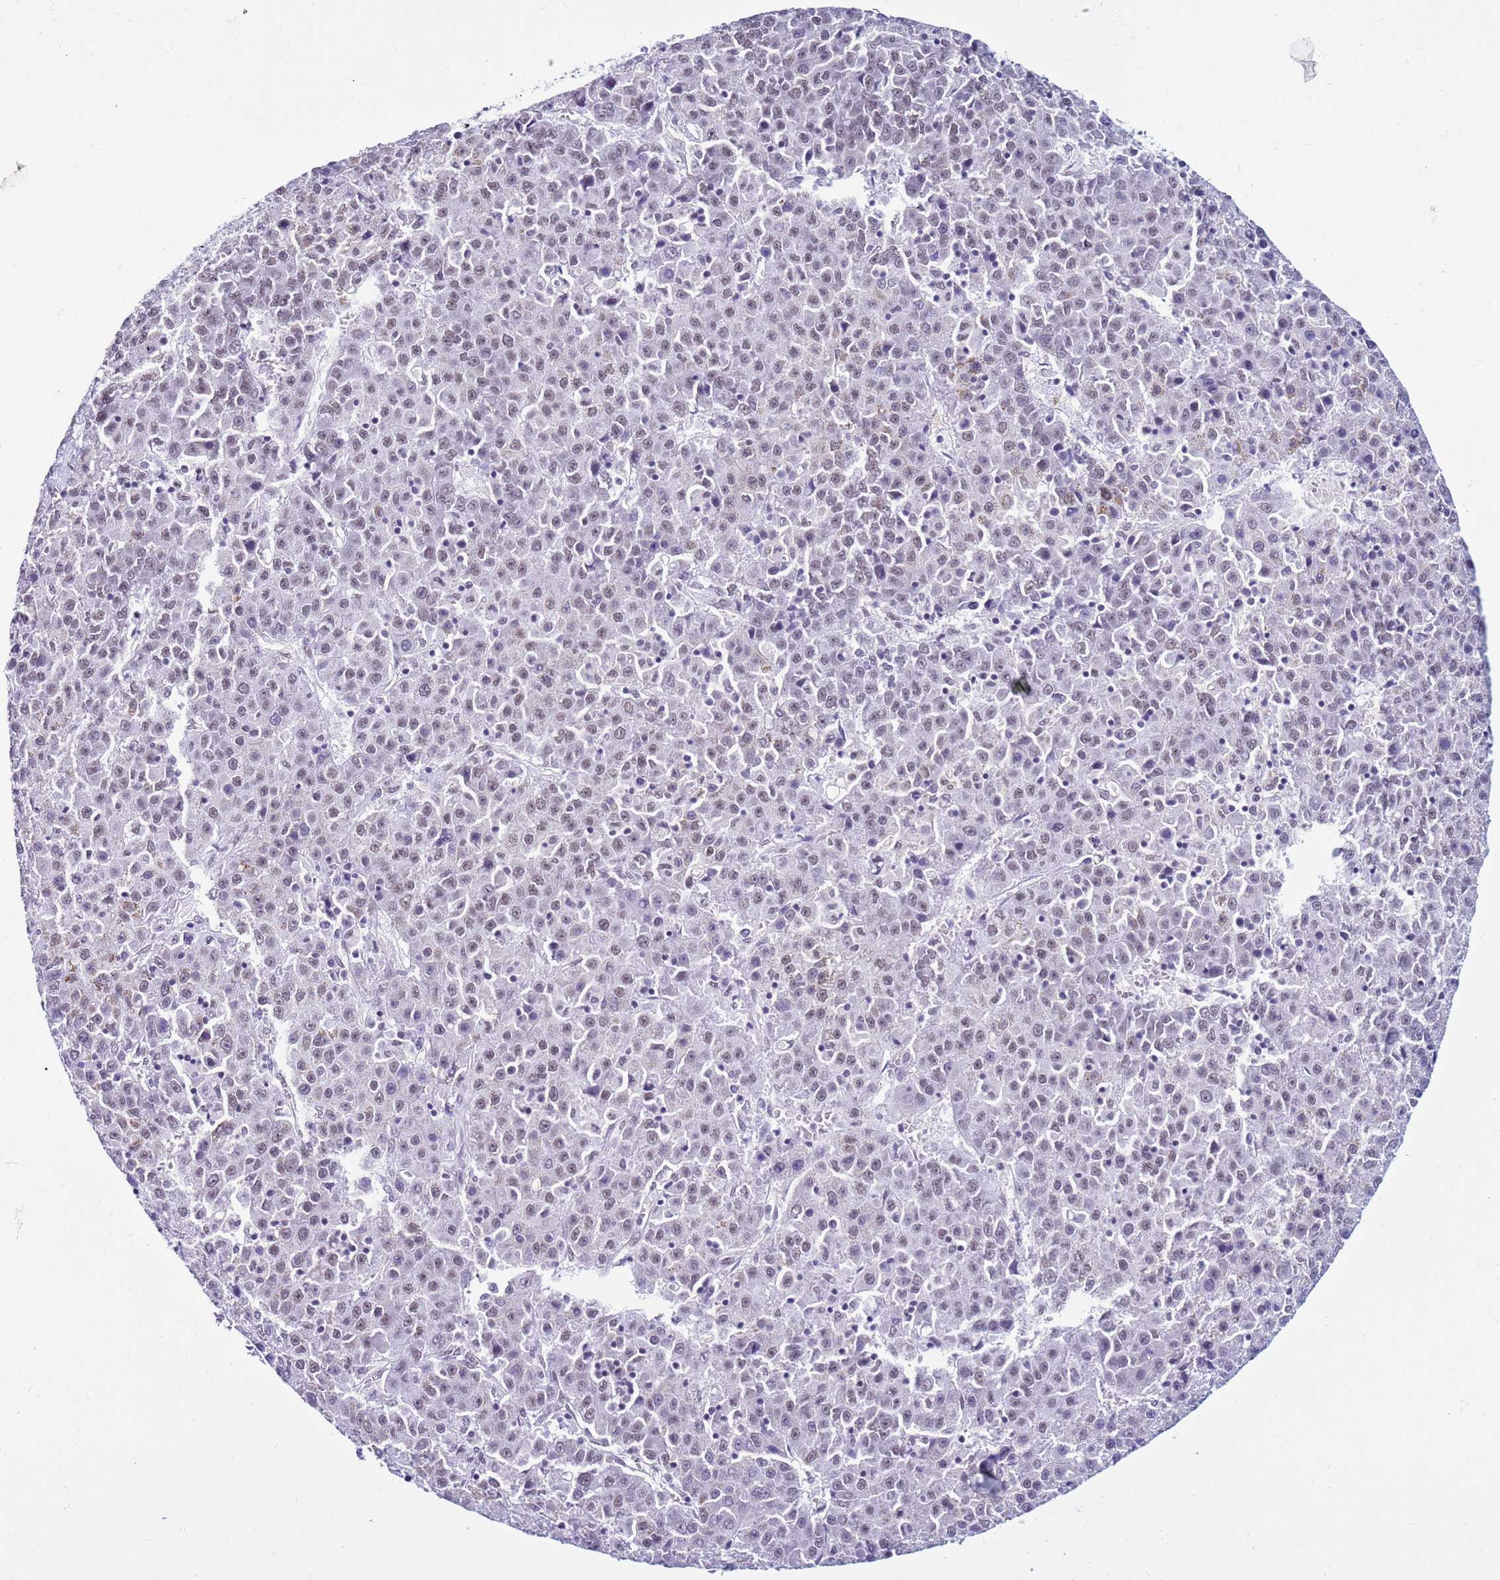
{"staining": {"intensity": "weak", "quantity": "<25%", "location": "nuclear"}, "tissue": "liver cancer", "cell_type": "Tumor cells", "image_type": "cancer", "snomed": [{"axis": "morphology", "description": "Carcinoma, Hepatocellular, NOS"}, {"axis": "topography", "description": "Liver"}], "caption": "Immunohistochemistry histopathology image of hepatocellular carcinoma (liver) stained for a protein (brown), which shows no expression in tumor cells.", "gene": "DHX15", "patient": {"sex": "female", "age": 53}}